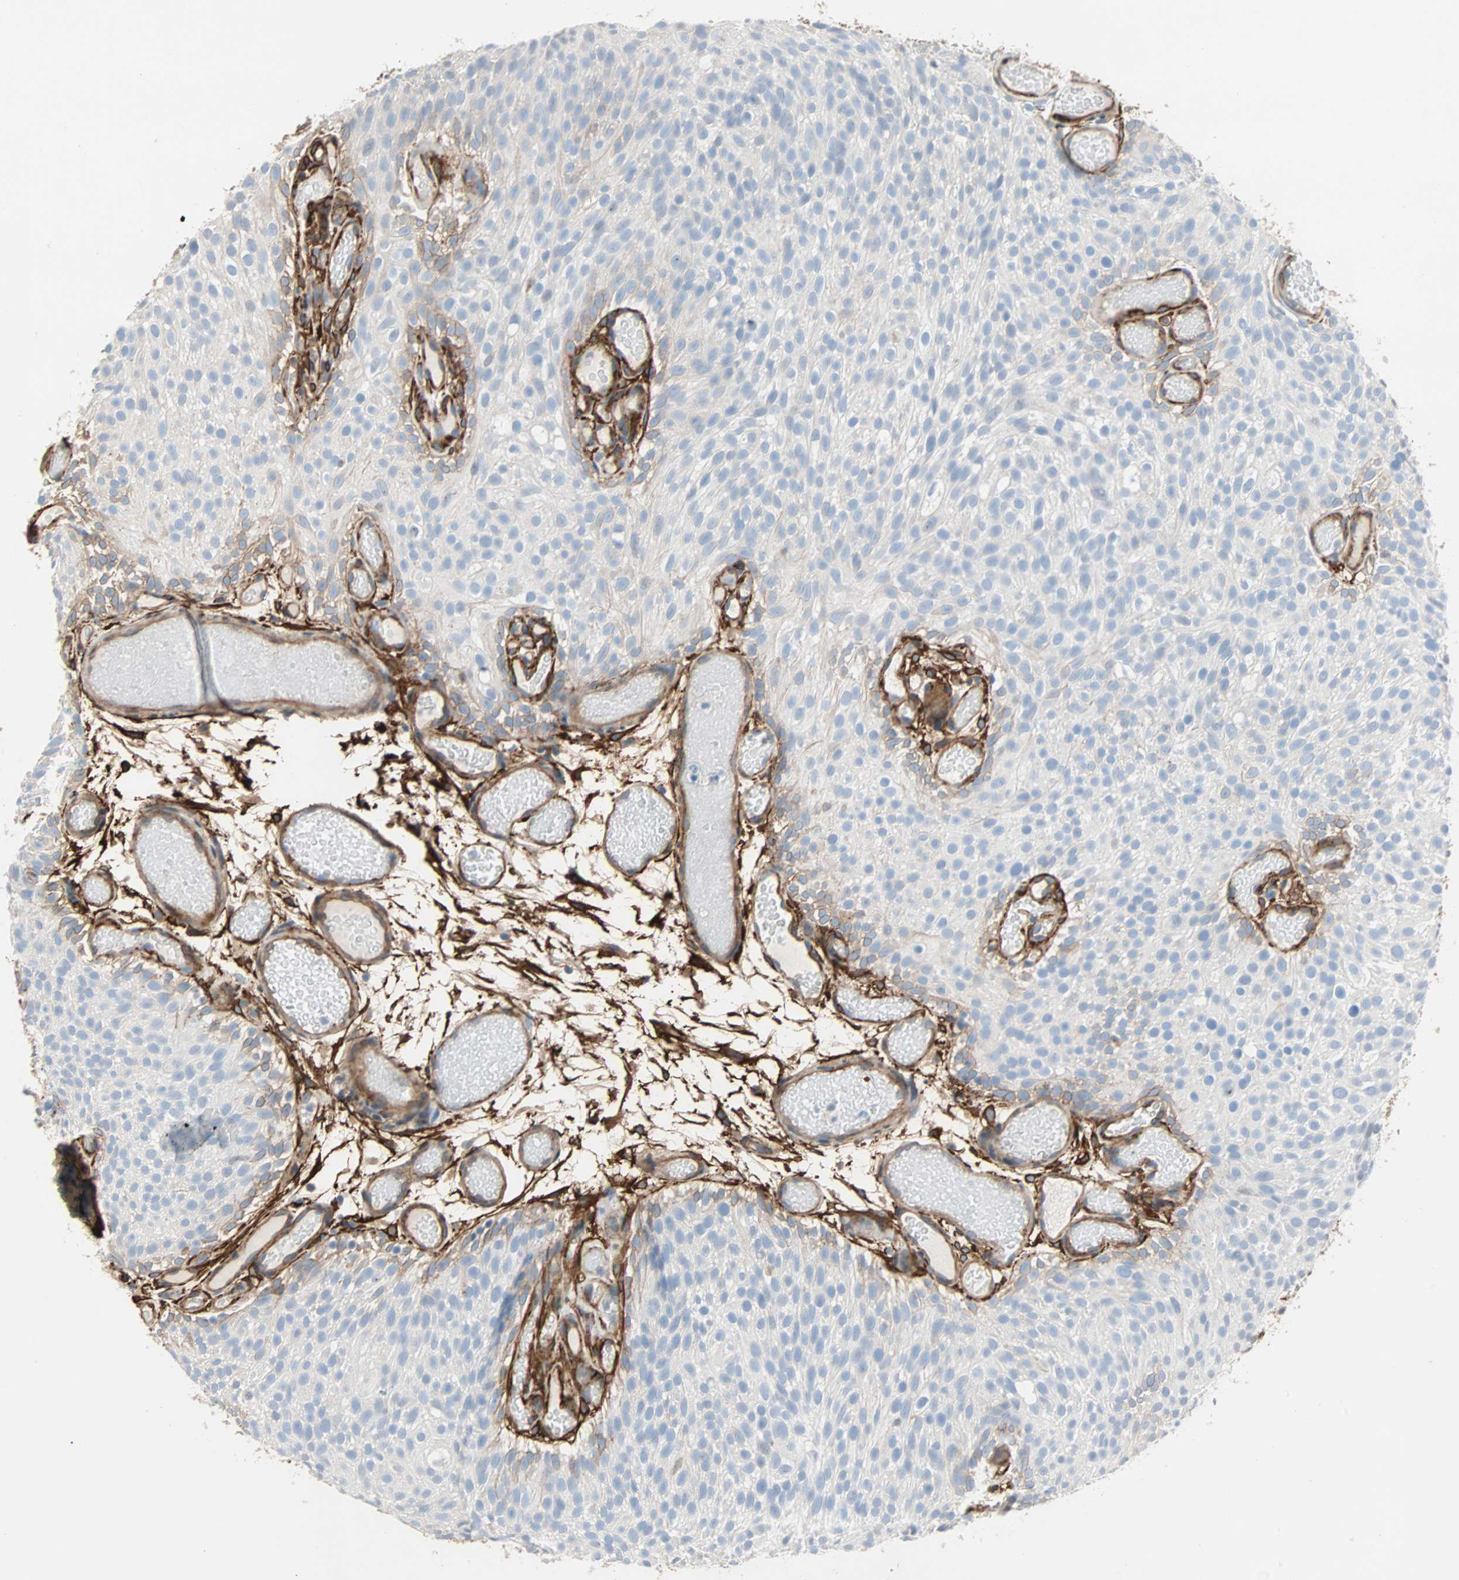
{"staining": {"intensity": "weak", "quantity": "<25%", "location": "cytoplasmic/membranous"}, "tissue": "urothelial cancer", "cell_type": "Tumor cells", "image_type": "cancer", "snomed": [{"axis": "morphology", "description": "Urothelial carcinoma, Low grade"}, {"axis": "topography", "description": "Urinary bladder"}], "caption": "Urothelial cancer stained for a protein using IHC displays no positivity tumor cells.", "gene": "EPB41L2", "patient": {"sex": "male", "age": 78}}